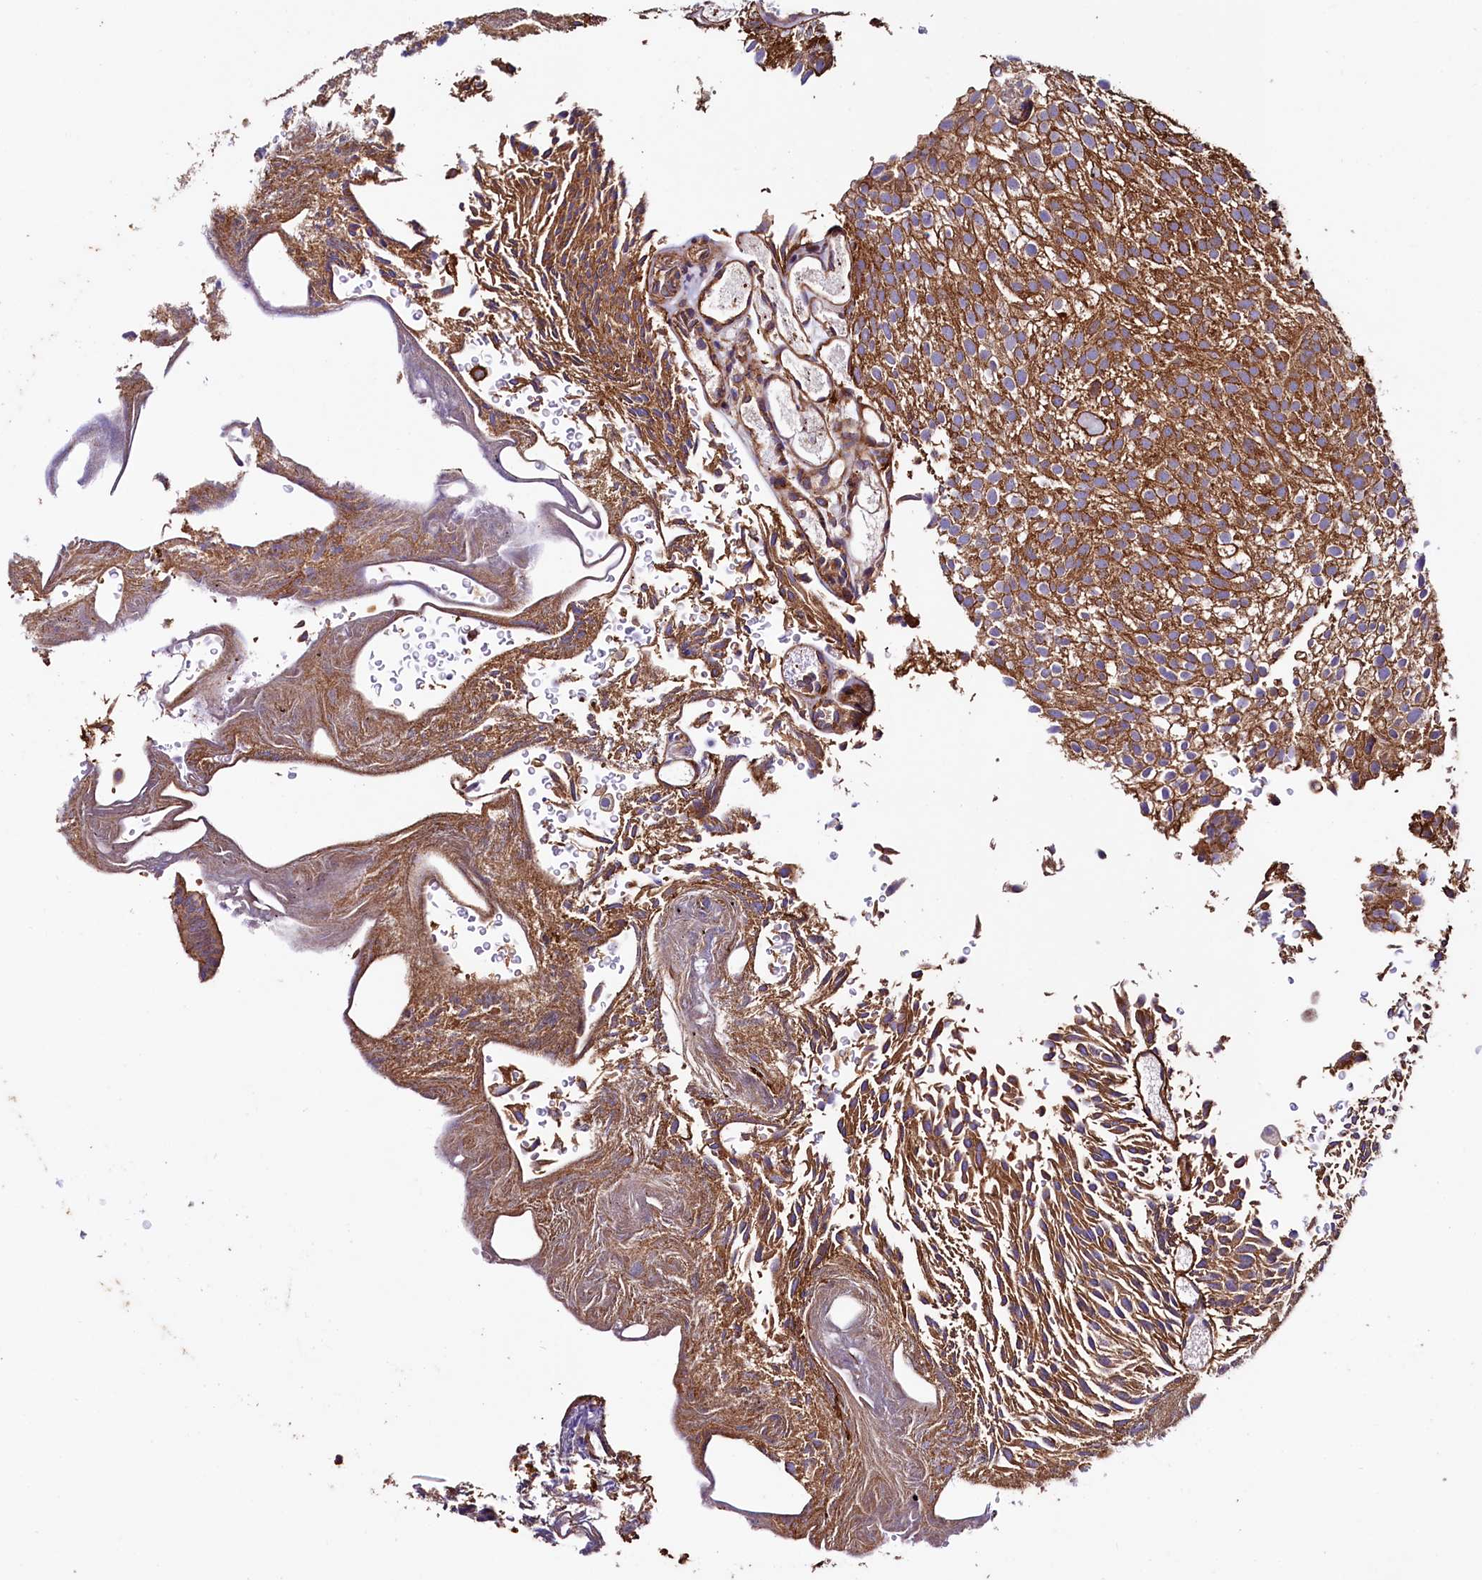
{"staining": {"intensity": "moderate", "quantity": ">75%", "location": "cytoplasmic/membranous"}, "tissue": "urothelial cancer", "cell_type": "Tumor cells", "image_type": "cancer", "snomed": [{"axis": "morphology", "description": "Urothelial carcinoma, Low grade"}, {"axis": "topography", "description": "Urinary bladder"}], "caption": "High-magnification brightfield microscopy of urothelial cancer stained with DAB (brown) and counterstained with hematoxylin (blue). tumor cells exhibit moderate cytoplasmic/membranous expression is appreciated in approximately>75% of cells.", "gene": "STAMBPL1", "patient": {"sex": "male", "age": 78}}